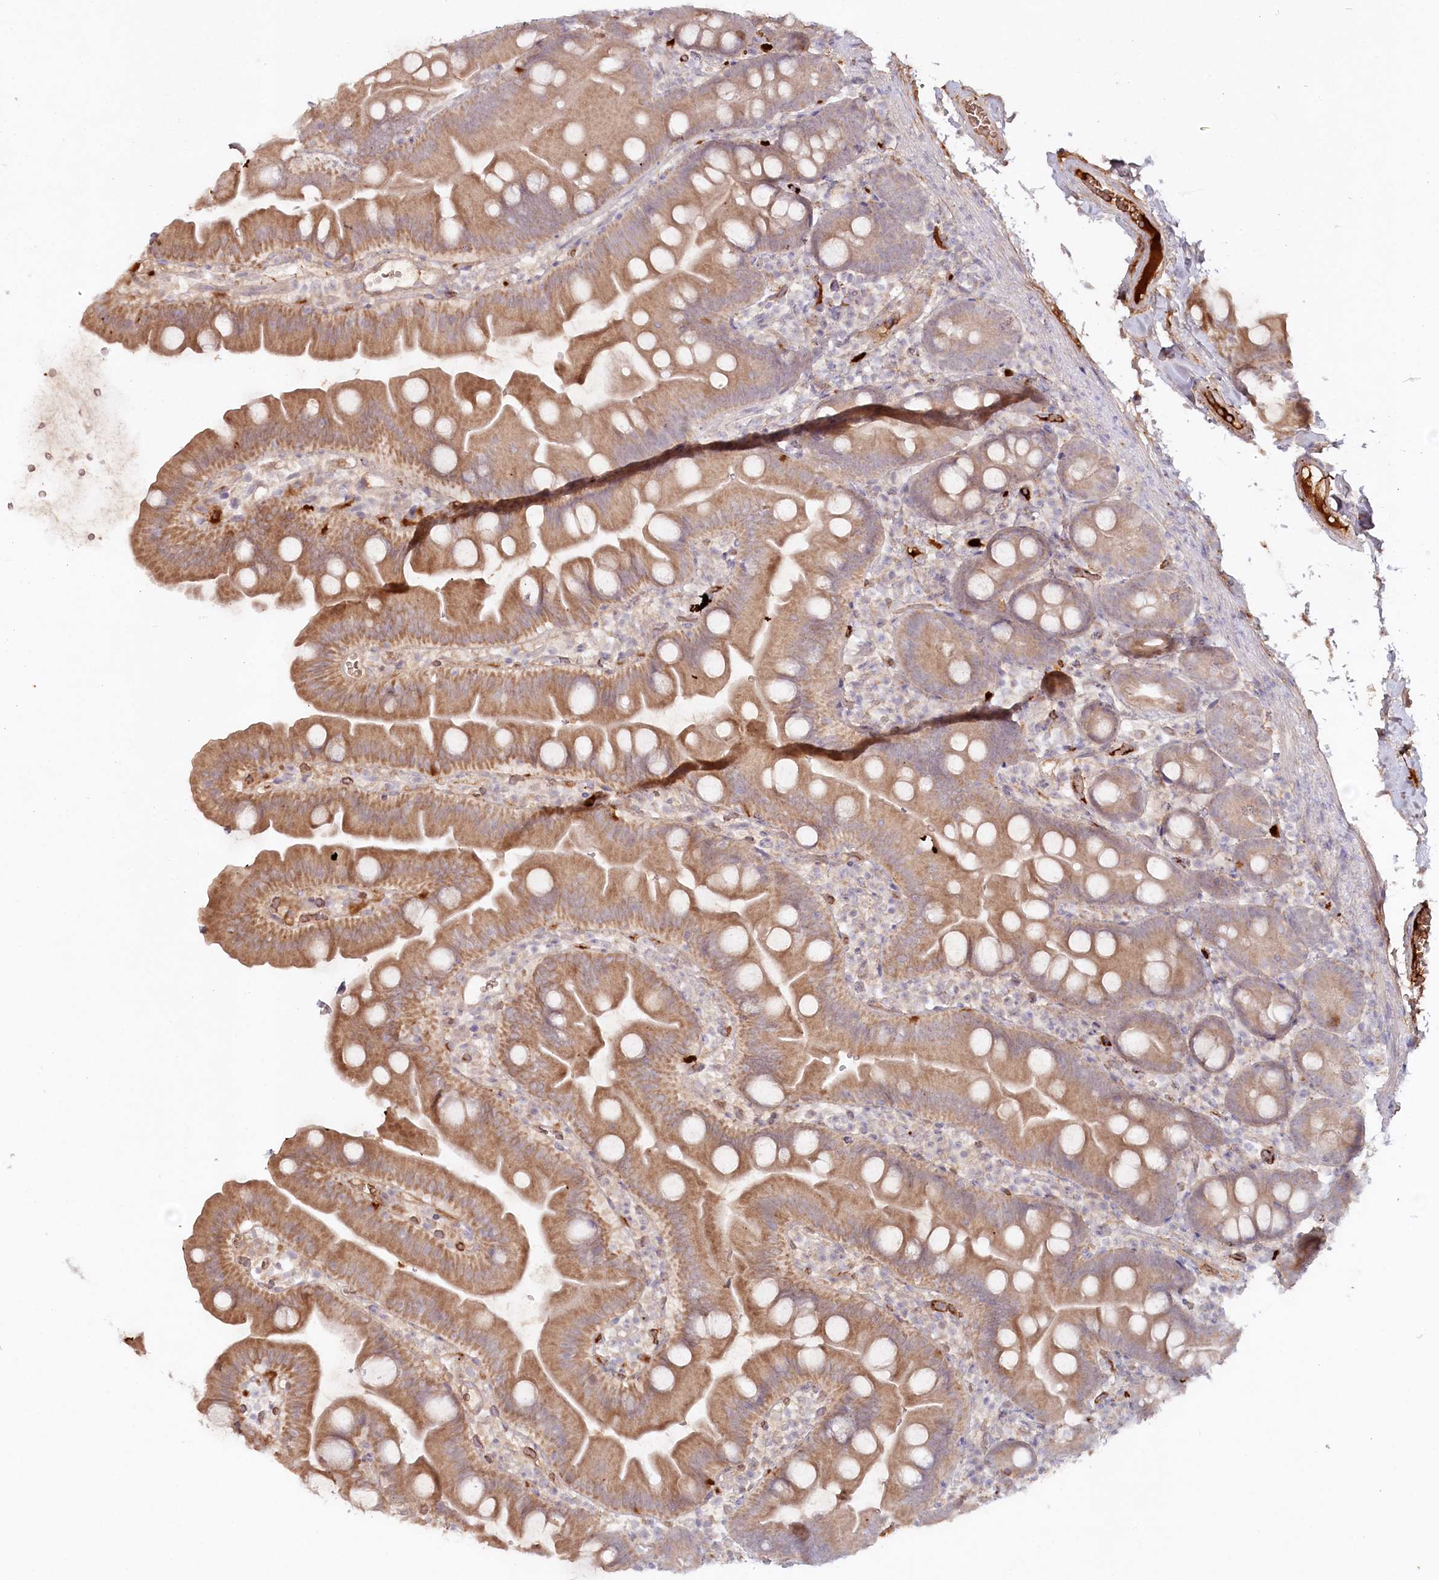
{"staining": {"intensity": "moderate", "quantity": ">75%", "location": "cytoplasmic/membranous"}, "tissue": "small intestine", "cell_type": "Glandular cells", "image_type": "normal", "snomed": [{"axis": "morphology", "description": "Normal tissue, NOS"}, {"axis": "topography", "description": "Small intestine"}], "caption": "Glandular cells reveal medium levels of moderate cytoplasmic/membranous expression in about >75% of cells in unremarkable small intestine. The protein of interest is stained brown, and the nuclei are stained in blue (DAB IHC with brightfield microscopy, high magnification).", "gene": "PSAPL1", "patient": {"sex": "female", "age": 68}}